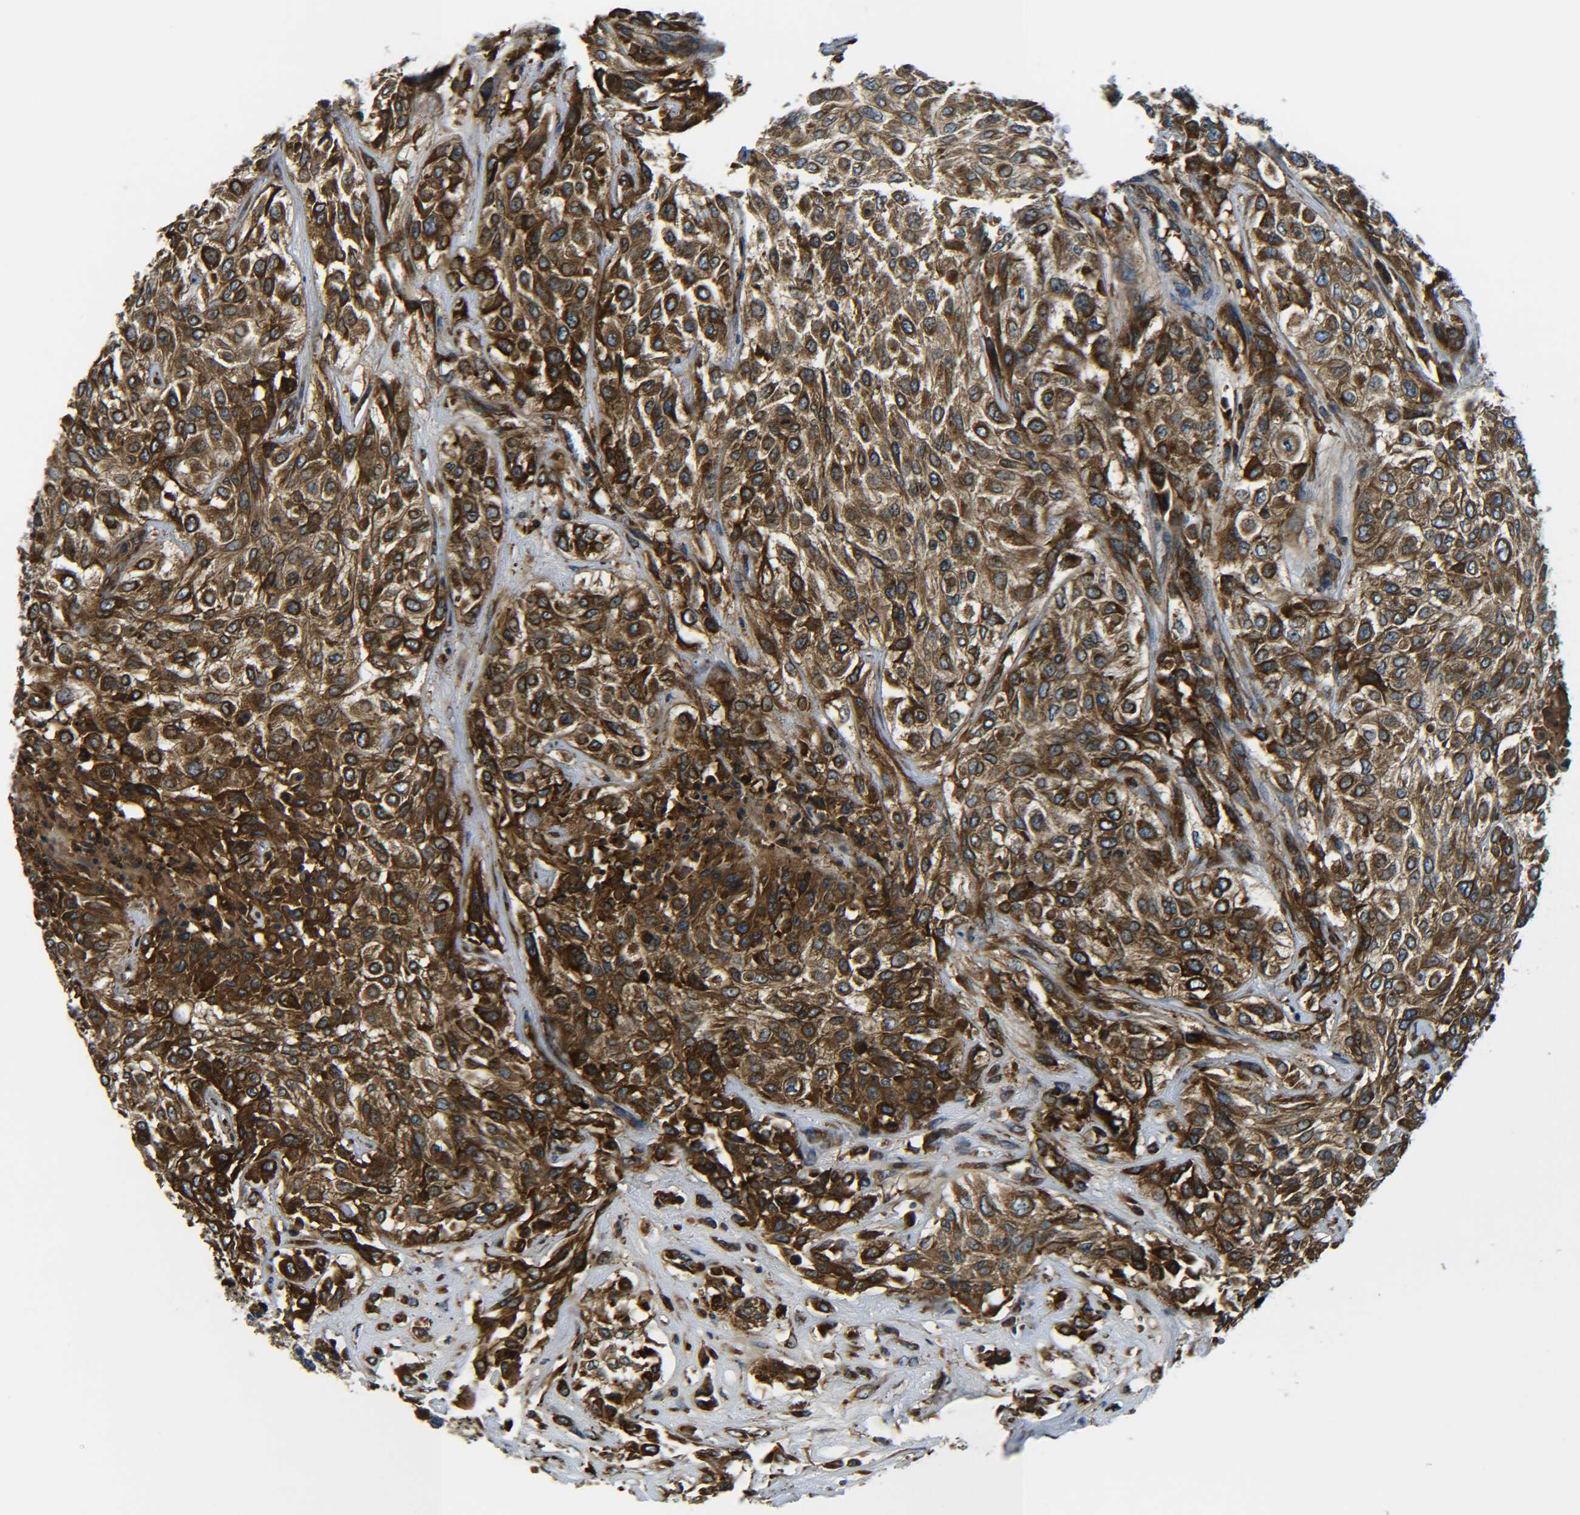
{"staining": {"intensity": "strong", "quantity": ">75%", "location": "cytoplasmic/membranous"}, "tissue": "urothelial cancer", "cell_type": "Tumor cells", "image_type": "cancer", "snomed": [{"axis": "morphology", "description": "Urothelial carcinoma, High grade"}, {"axis": "topography", "description": "Urinary bladder"}], "caption": "Protein analysis of high-grade urothelial carcinoma tissue shows strong cytoplasmic/membranous positivity in approximately >75% of tumor cells. (Stains: DAB (3,3'-diaminobenzidine) in brown, nuclei in blue, Microscopy: brightfield microscopy at high magnification).", "gene": "PREB", "patient": {"sex": "male", "age": 57}}